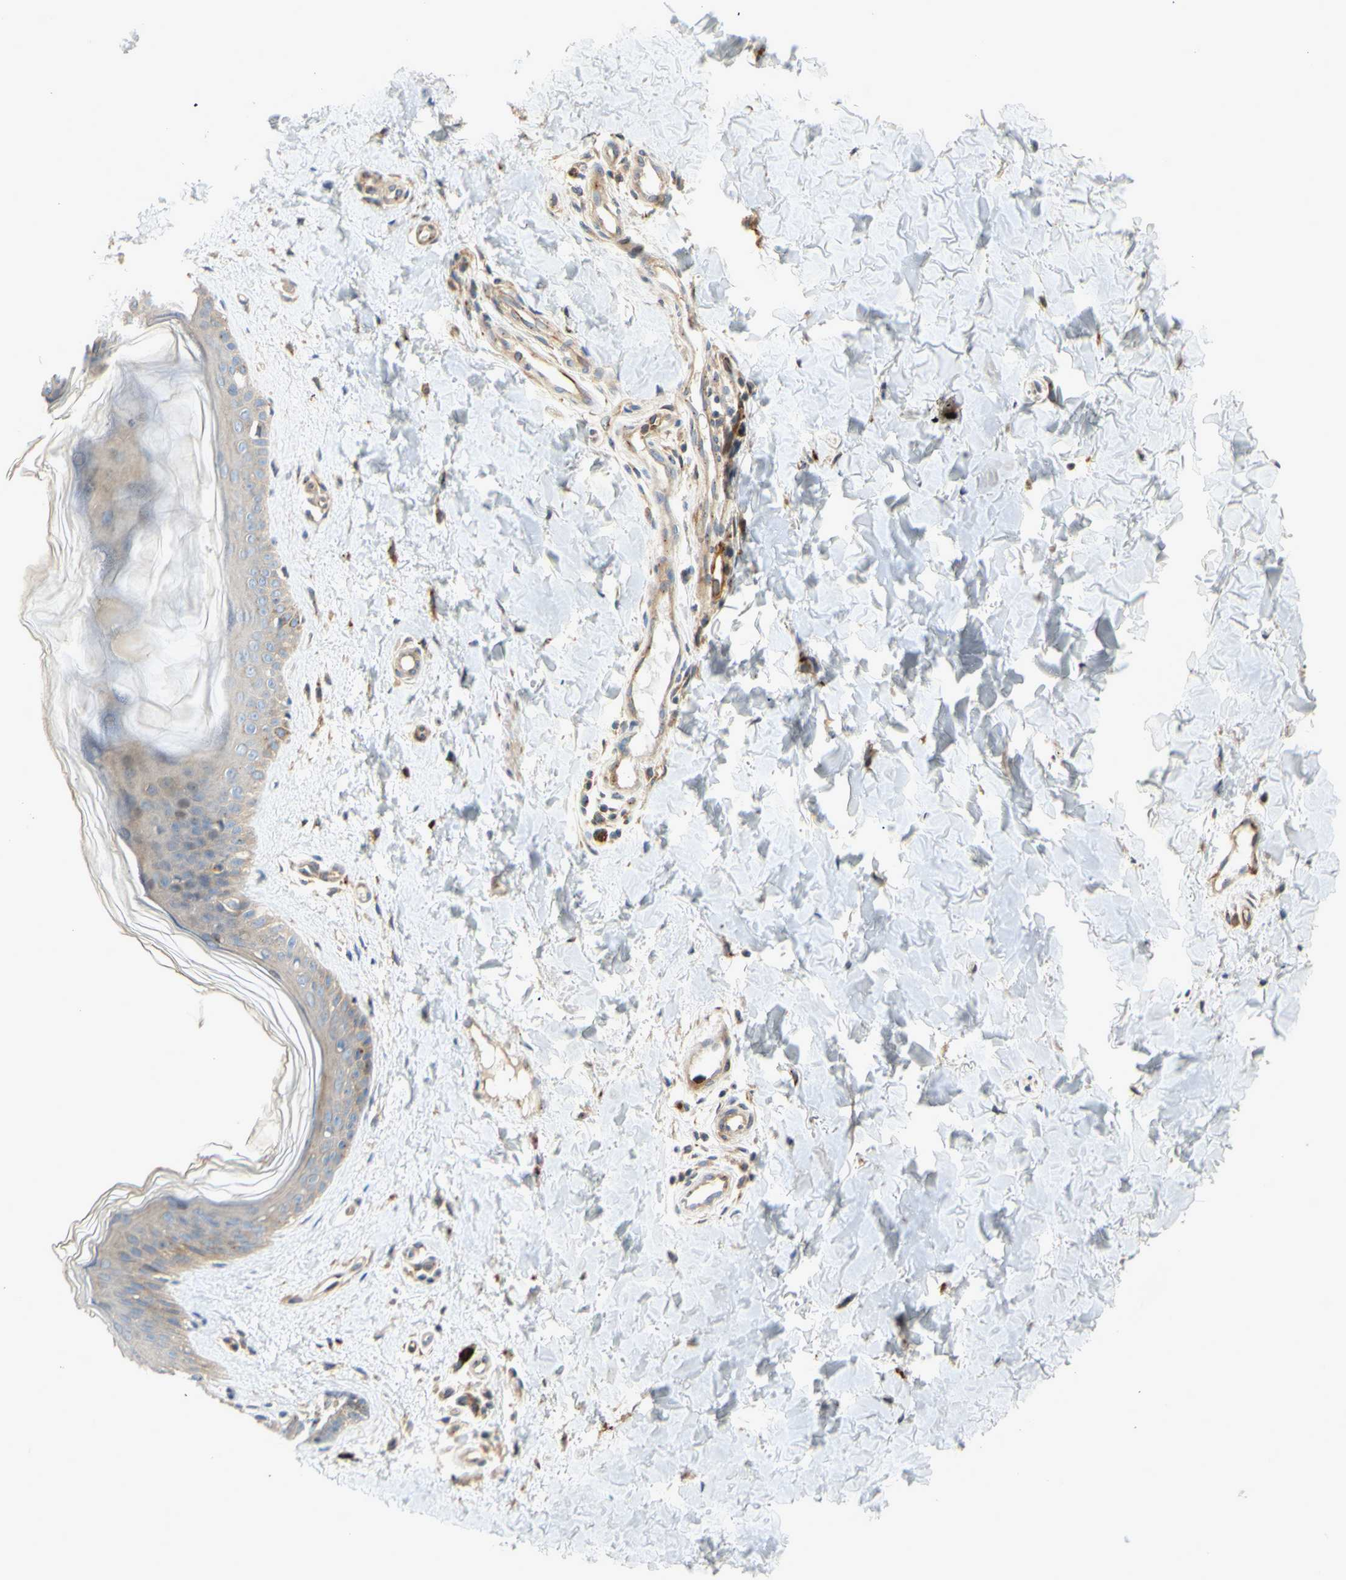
{"staining": {"intensity": "moderate", "quantity": ">75%", "location": "cytoplasmic/membranous"}, "tissue": "skin", "cell_type": "Fibroblasts", "image_type": "normal", "snomed": [{"axis": "morphology", "description": "Normal tissue, NOS"}, {"axis": "topography", "description": "Skin"}], "caption": "Immunohistochemical staining of benign skin reveals moderate cytoplasmic/membranous protein positivity in approximately >75% of fibroblasts.", "gene": "TUBG2", "patient": {"sex": "female", "age": 41}}